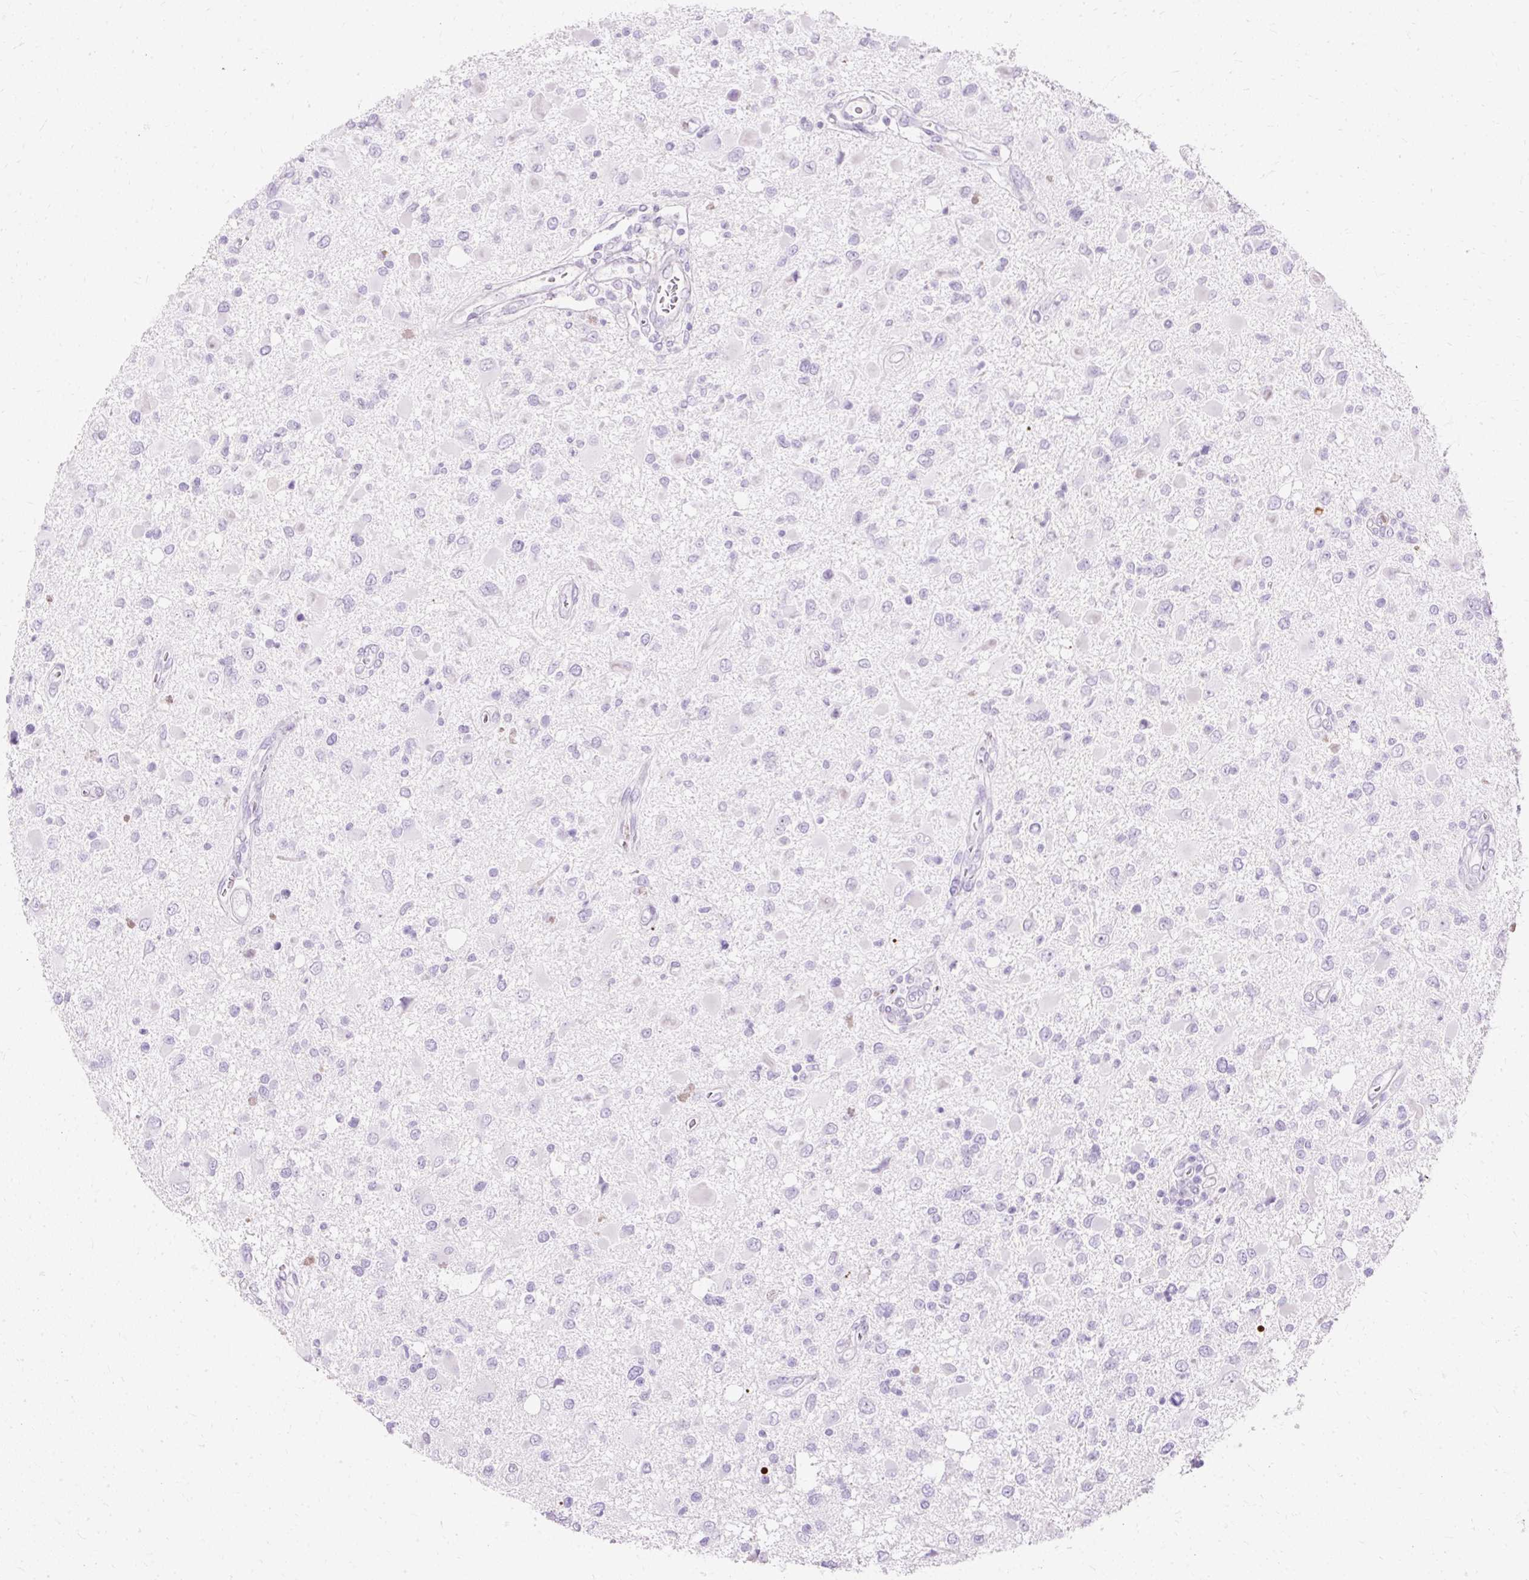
{"staining": {"intensity": "negative", "quantity": "none", "location": "none"}, "tissue": "glioma", "cell_type": "Tumor cells", "image_type": "cancer", "snomed": [{"axis": "morphology", "description": "Glioma, malignant, High grade"}, {"axis": "topography", "description": "Brain"}], "caption": "Image shows no protein positivity in tumor cells of glioma tissue.", "gene": "DEFA1", "patient": {"sex": "male", "age": 53}}